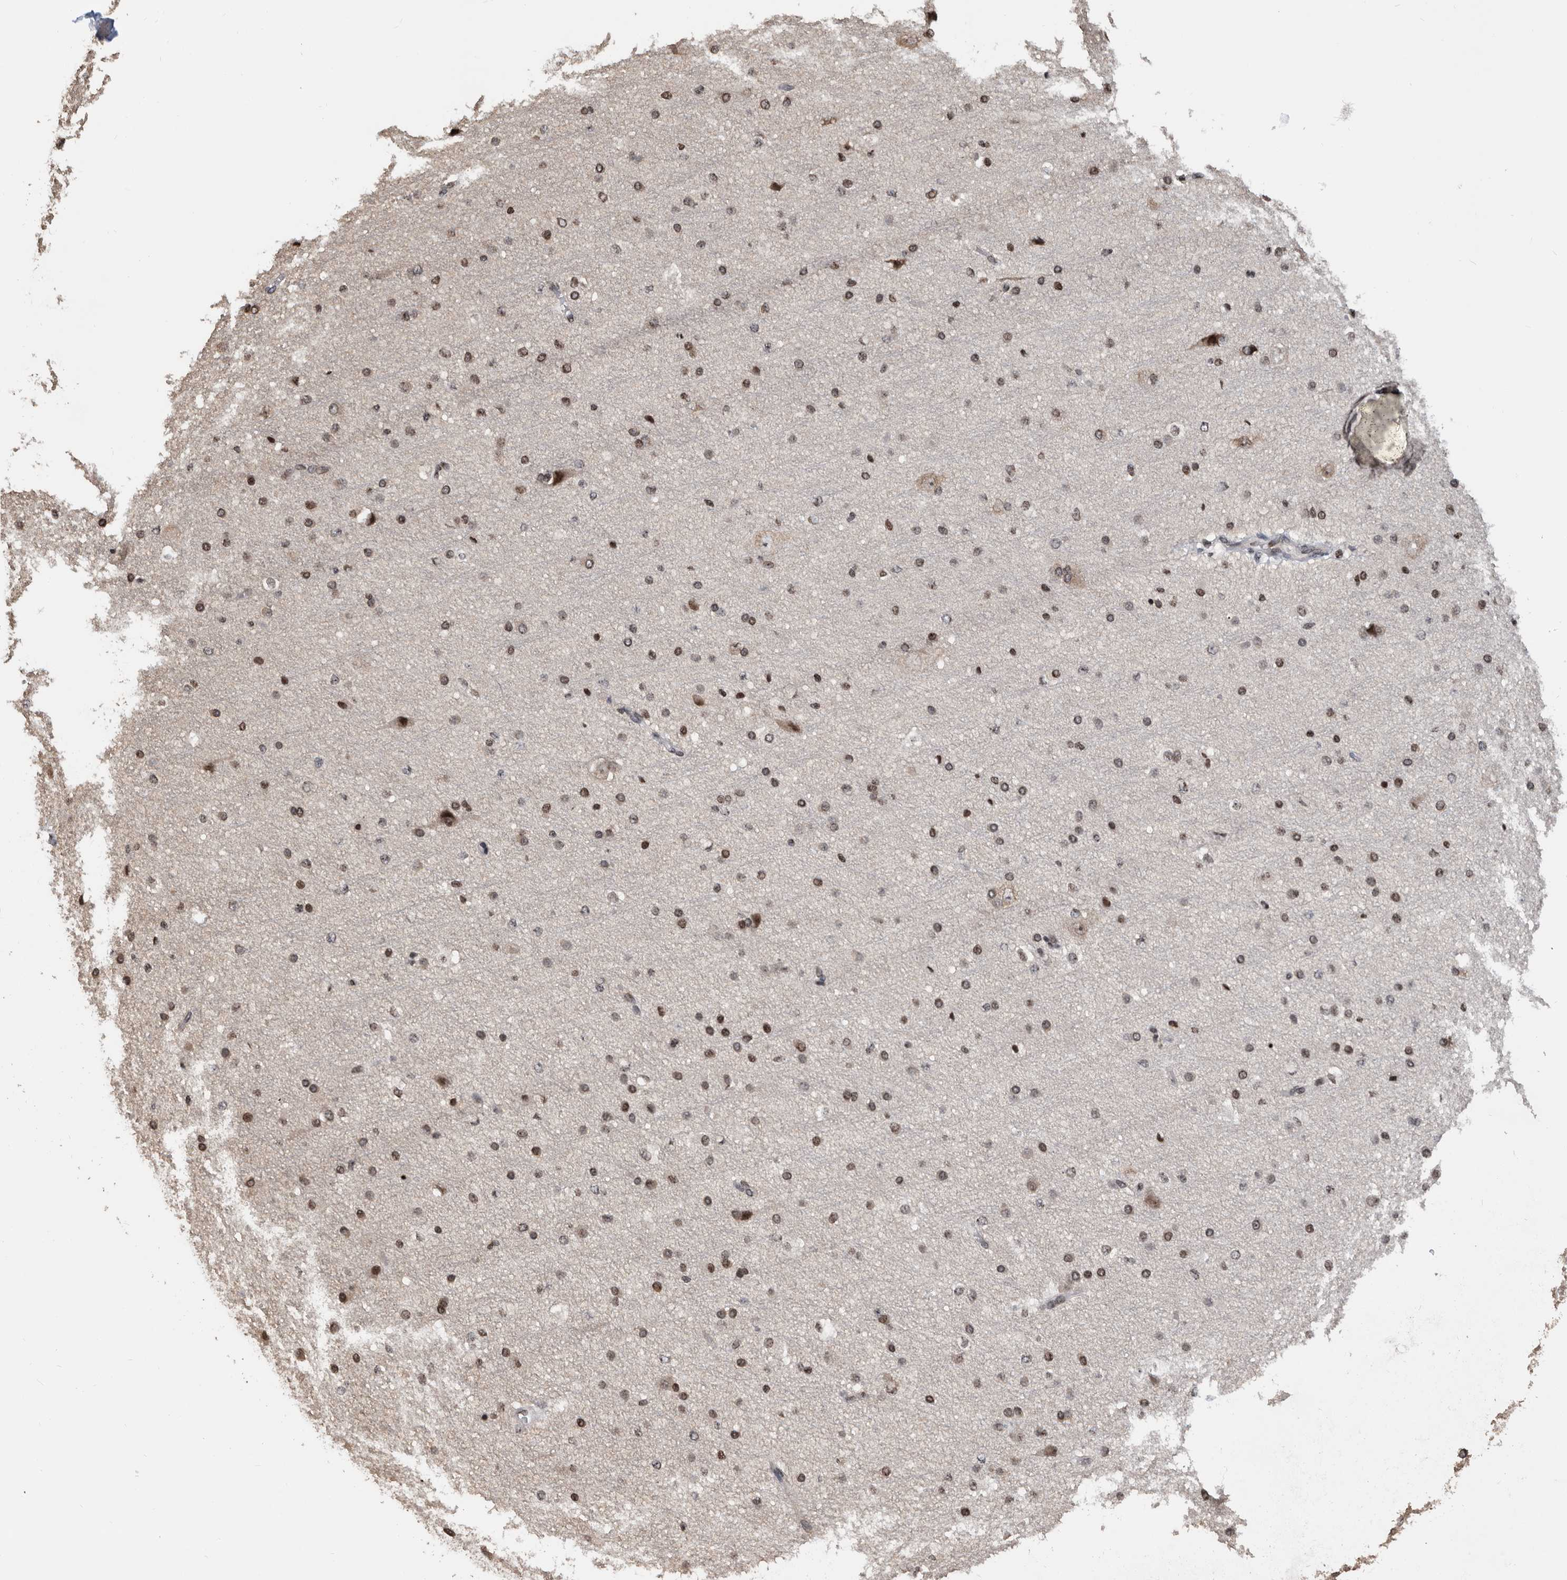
{"staining": {"intensity": "weak", "quantity": "25%-75%", "location": "nuclear"}, "tissue": "cerebral cortex", "cell_type": "Endothelial cells", "image_type": "normal", "snomed": [{"axis": "morphology", "description": "Normal tissue, NOS"}, {"axis": "morphology", "description": "Developmental malformation"}, {"axis": "topography", "description": "Cerebral cortex"}], "caption": "Immunohistochemistry (DAB (3,3'-diaminobenzidine)) staining of normal cerebral cortex shows weak nuclear protein expression in about 25%-75% of endothelial cells.", "gene": "SNRNP48", "patient": {"sex": "female", "age": 30}}